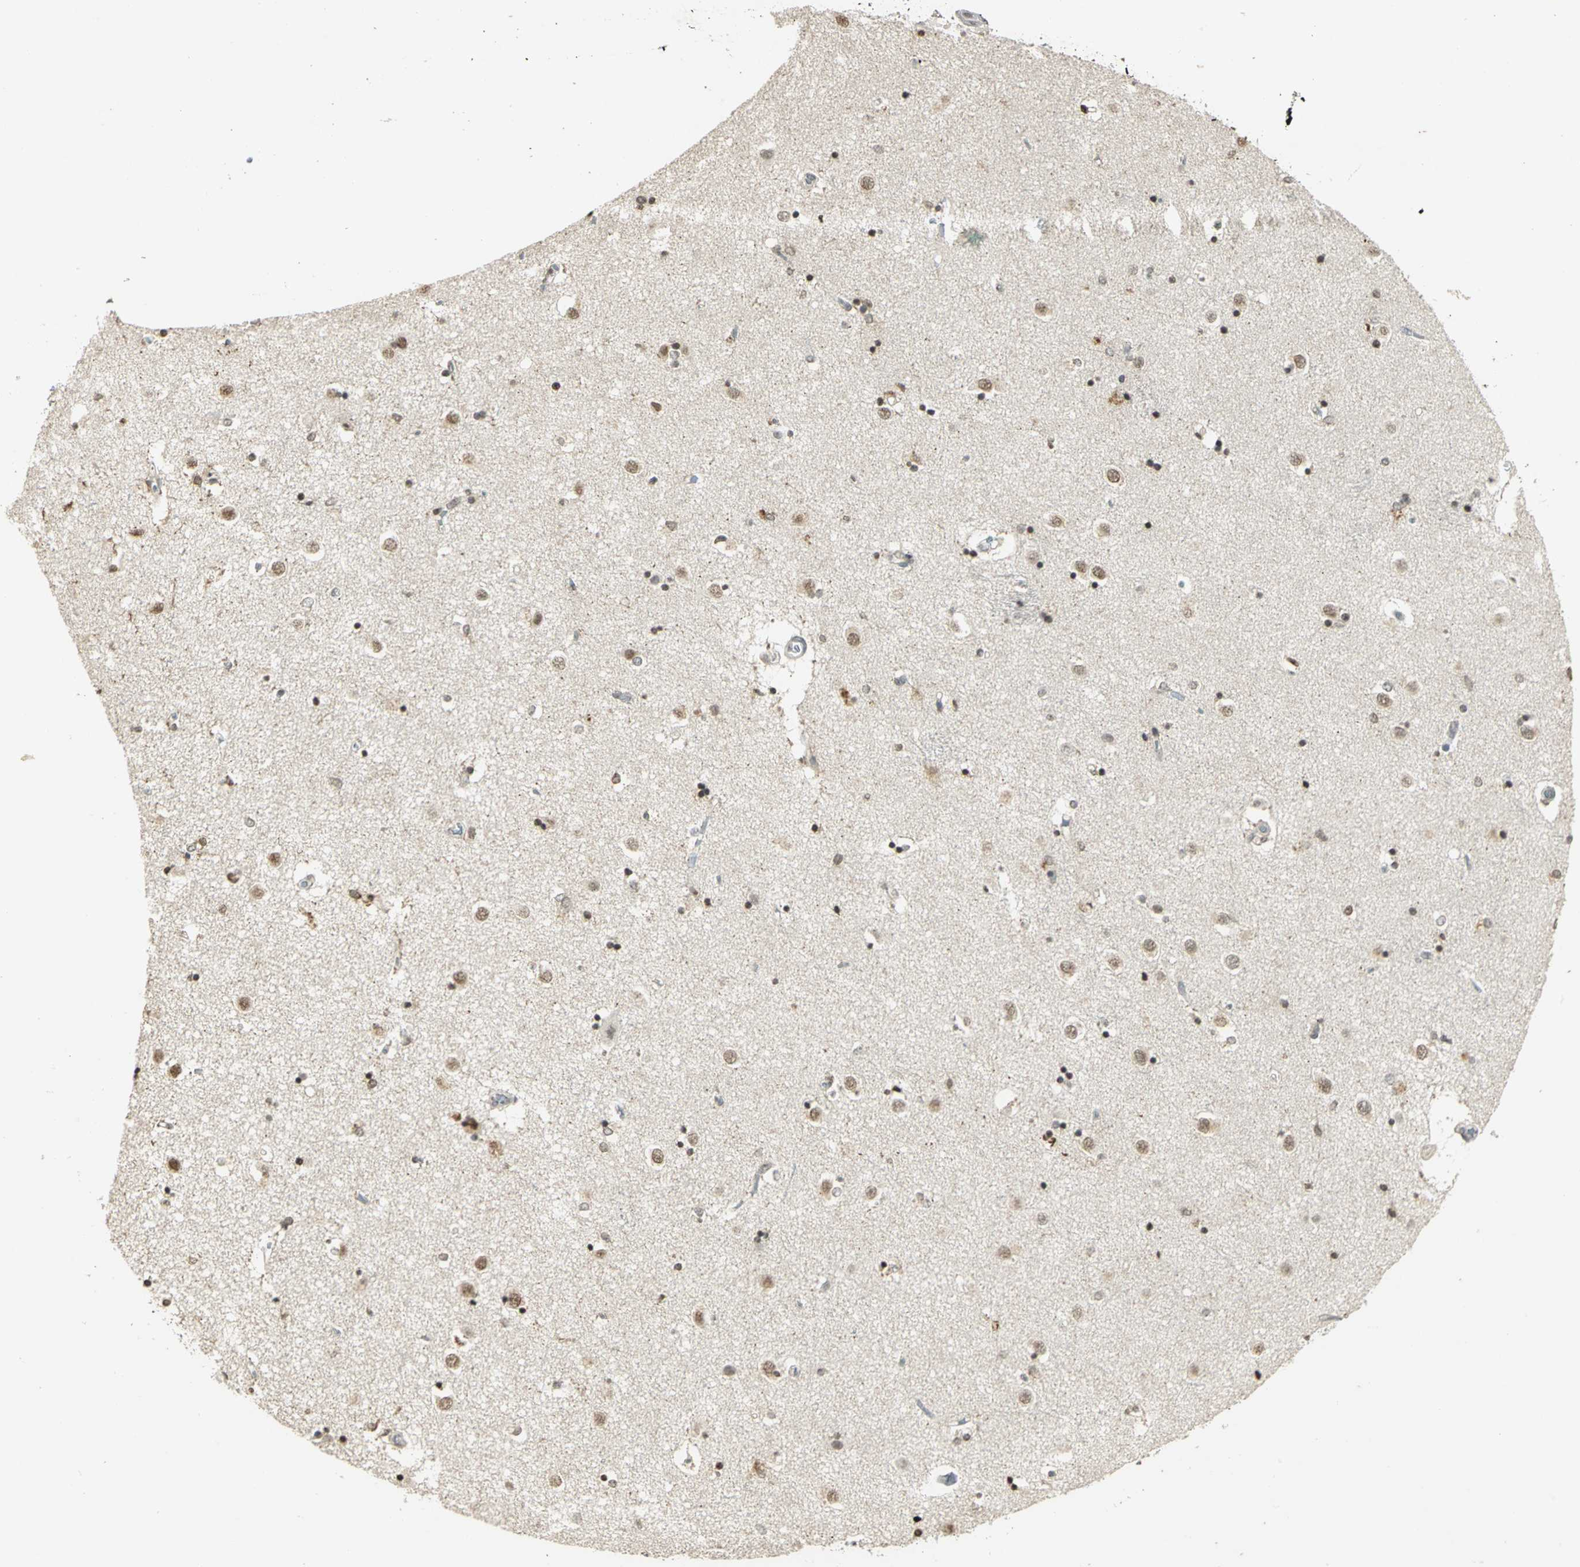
{"staining": {"intensity": "negative", "quantity": "none", "location": "none"}, "tissue": "caudate", "cell_type": "Glial cells", "image_type": "normal", "snomed": [{"axis": "morphology", "description": "Normal tissue, NOS"}, {"axis": "topography", "description": "Lateral ventricle wall"}], "caption": "IHC of benign caudate displays no positivity in glial cells.", "gene": "IL16", "patient": {"sex": "female", "age": 54}}